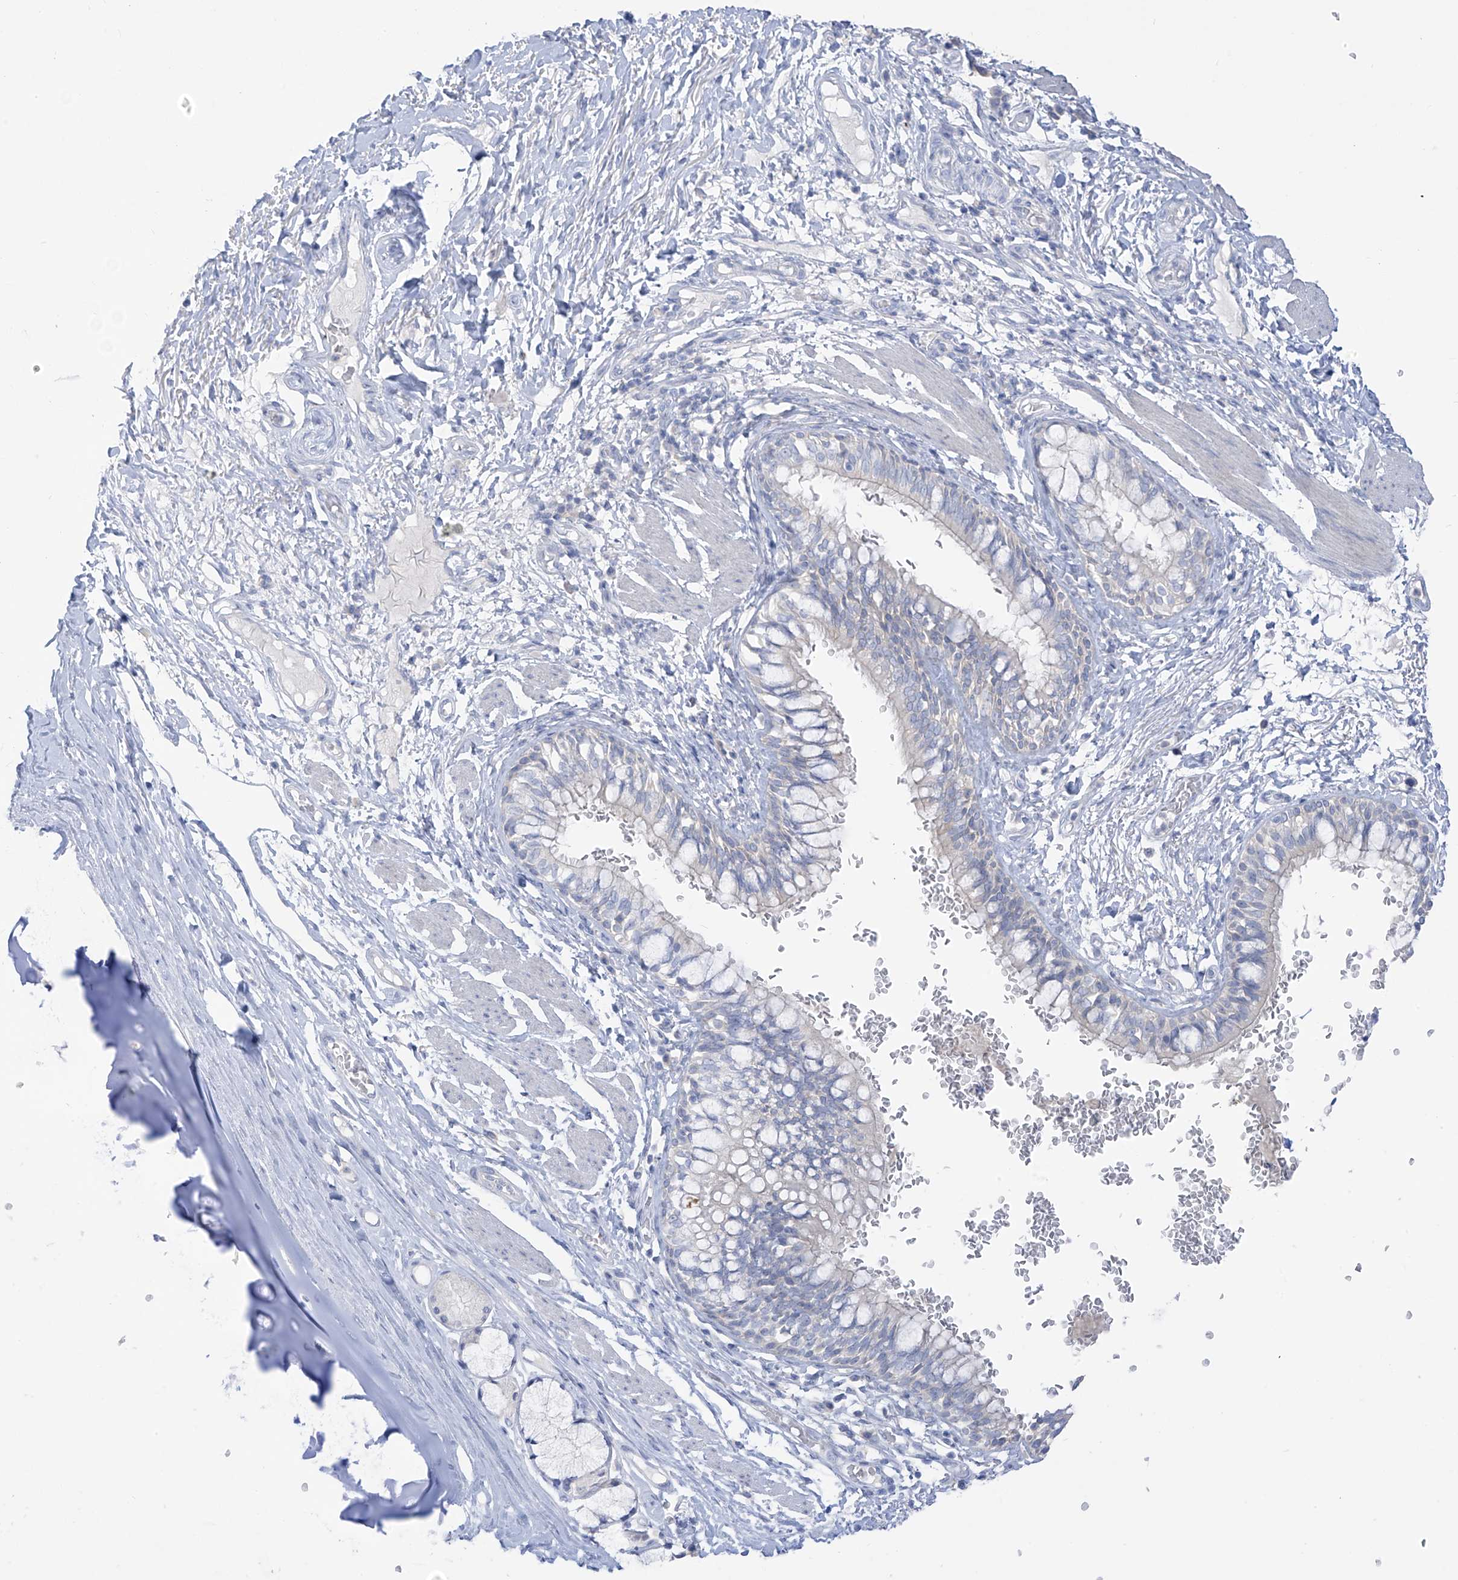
{"staining": {"intensity": "negative", "quantity": "none", "location": "none"}, "tissue": "bronchus", "cell_type": "Respiratory epithelial cells", "image_type": "normal", "snomed": [{"axis": "morphology", "description": "Normal tissue, NOS"}, {"axis": "topography", "description": "Cartilage tissue"}, {"axis": "topography", "description": "Bronchus"}], "caption": "DAB (3,3'-diaminobenzidine) immunohistochemical staining of unremarkable human bronchus displays no significant expression in respiratory epithelial cells. Brightfield microscopy of IHC stained with DAB (brown) and hematoxylin (blue), captured at high magnification.", "gene": "ARHGEF40", "patient": {"sex": "female", "age": 36}}